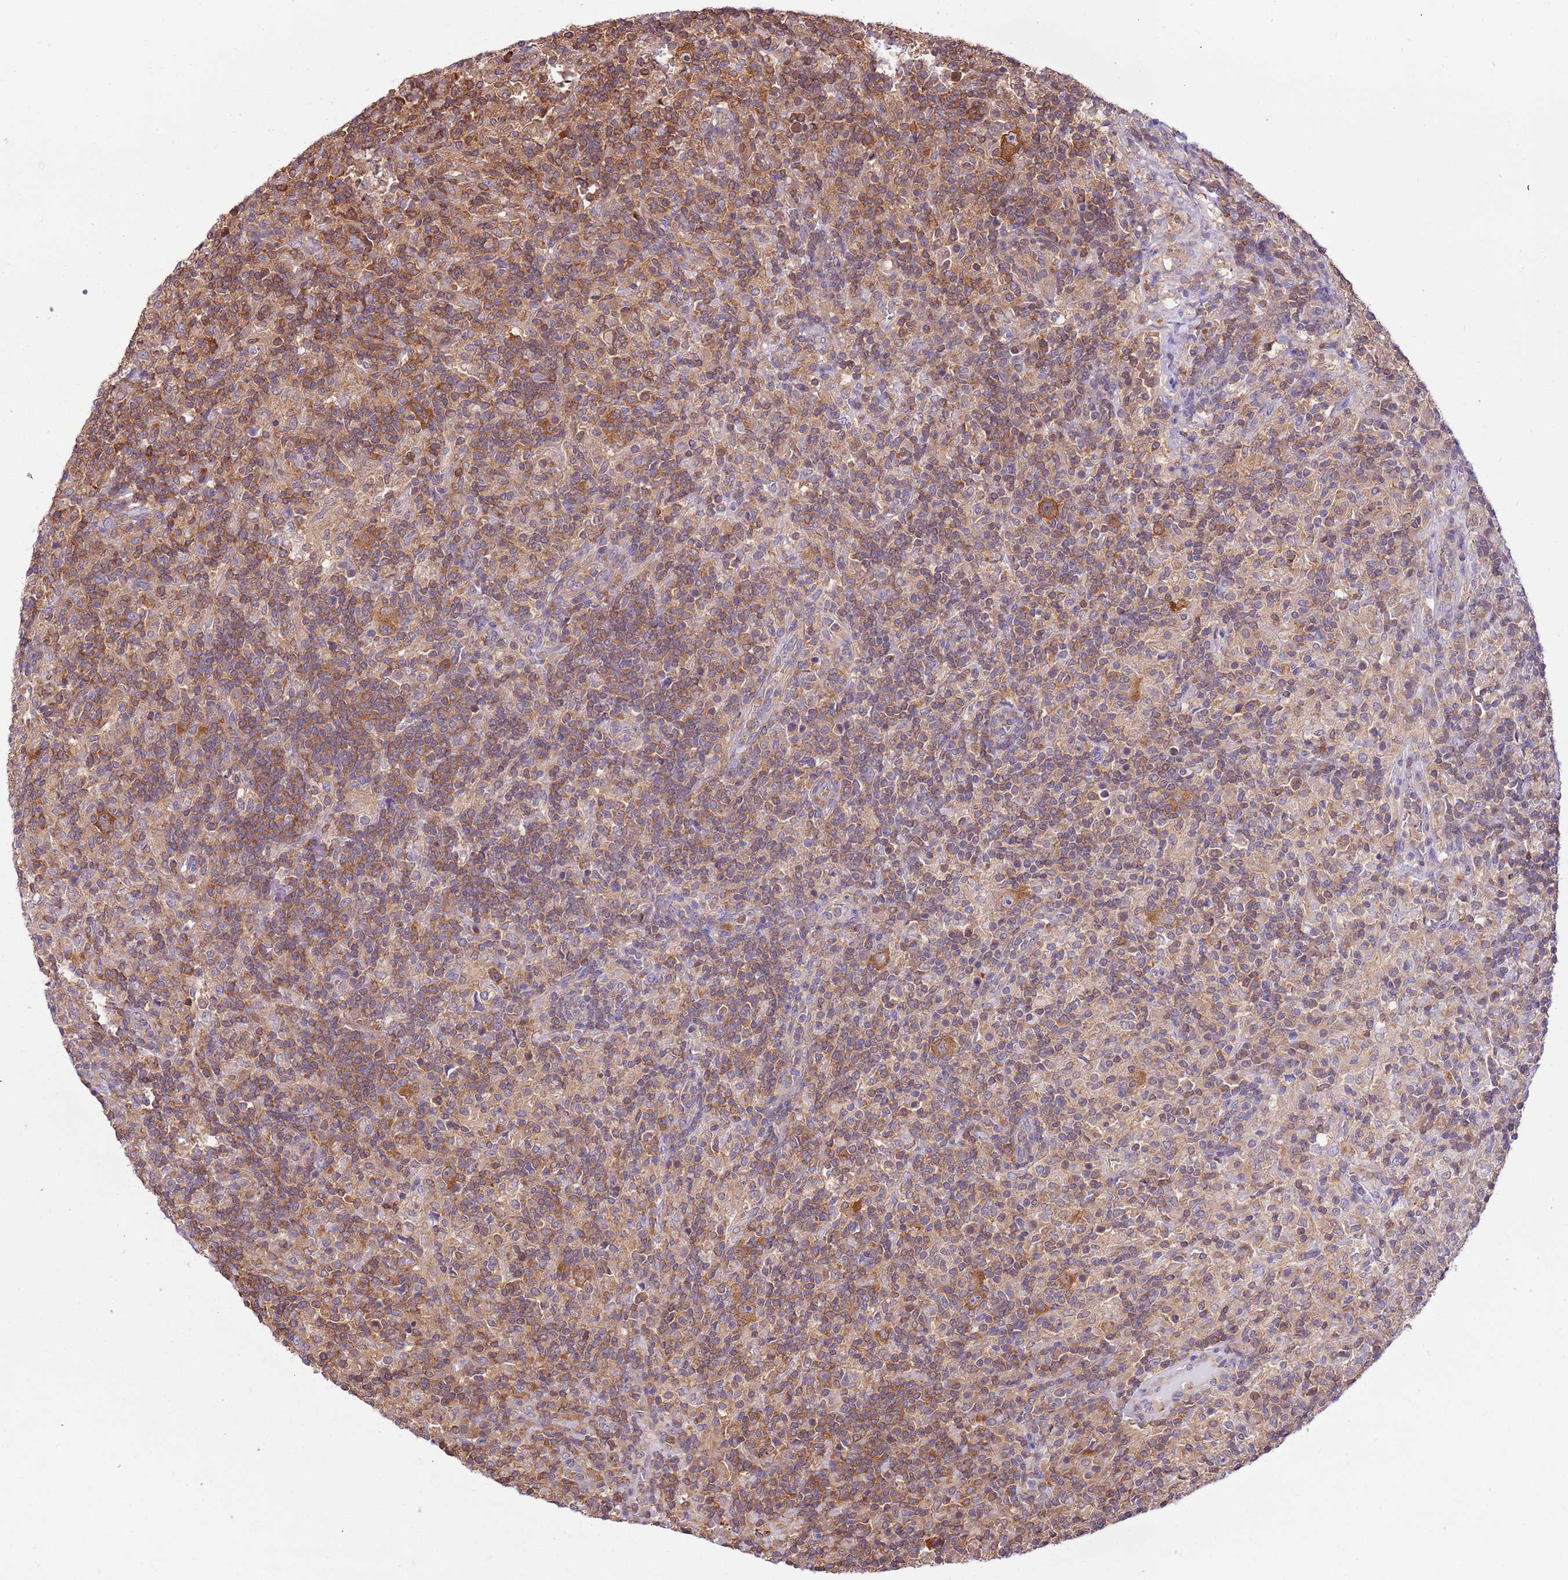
{"staining": {"intensity": "strong", "quantity": ">75%", "location": "cytoplasmic/membranous"}, "tissue": "lymphoma", "cell_type": "Tumor cells", "image_type": "cancer", "snomed": [{"axis": "morphology", "description": "Hodgkin's disease, NOS"}, {"axis": "topography", "description": "Lymph node"}], "caption": "Immunohistochemical staining of human Hodgkin's disease reveals high levels of strong cytoplasmic/membranous staining in about >75% of tumor cells.", "gene": "STIP1", "patient": {"sex": "male", "age": 70}}